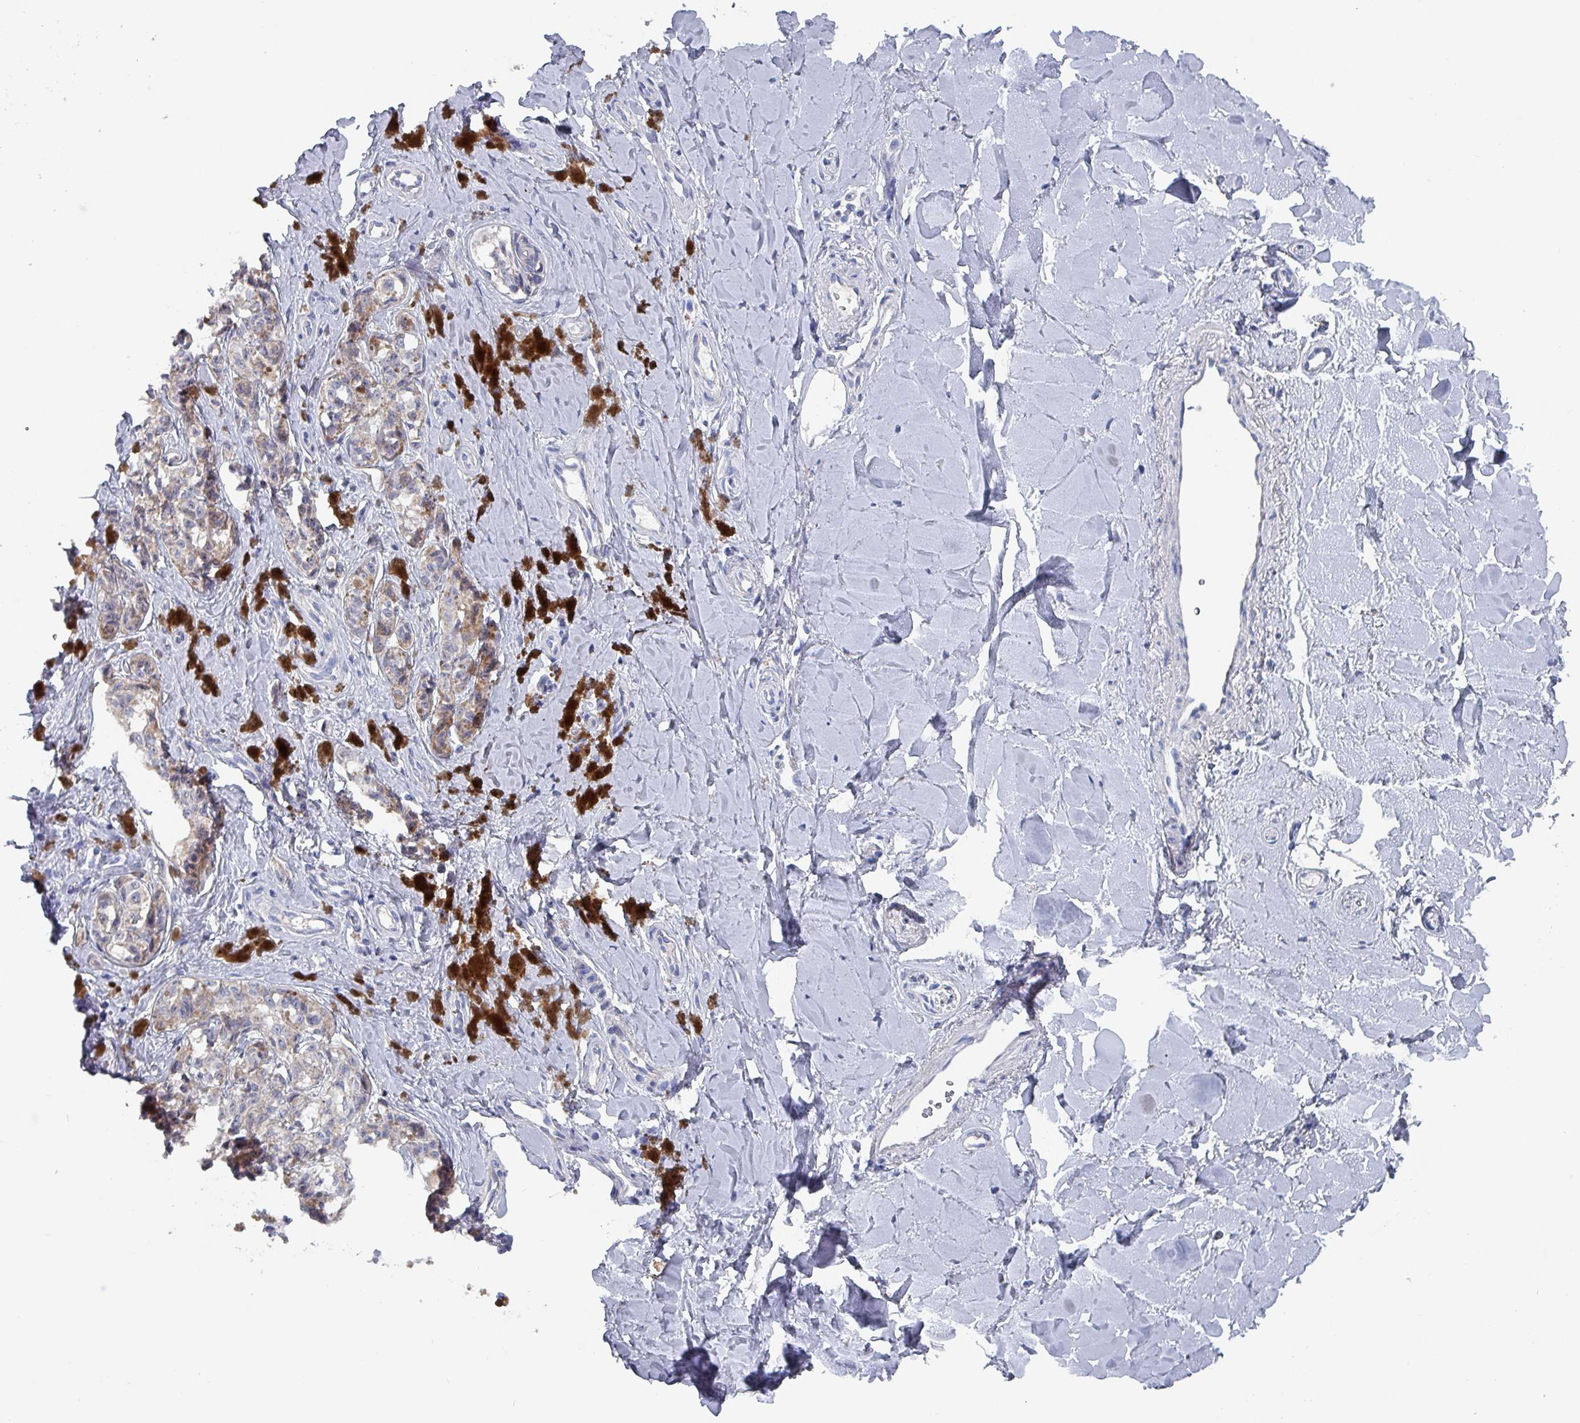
{"staining": {"intensity": "negative", "quantity": "none", "location": "none"}, "tissue": "melanoma", "cell_type": "Tumor cells", "image_type": "cancer", "snomed": [{"axis": "morphology", "description": "Malignant melanoma, NOS"}, {"axis": "topography", "description": "Skin"}], "caption": "This photomicrograph is of melanoma stained with IHC to label a protein in brown with the nuclei are counter-stained blue. There is no positivity in tumor cells.", "gene": "DRD5", "patient": {"sex": "female", "age": 65}}